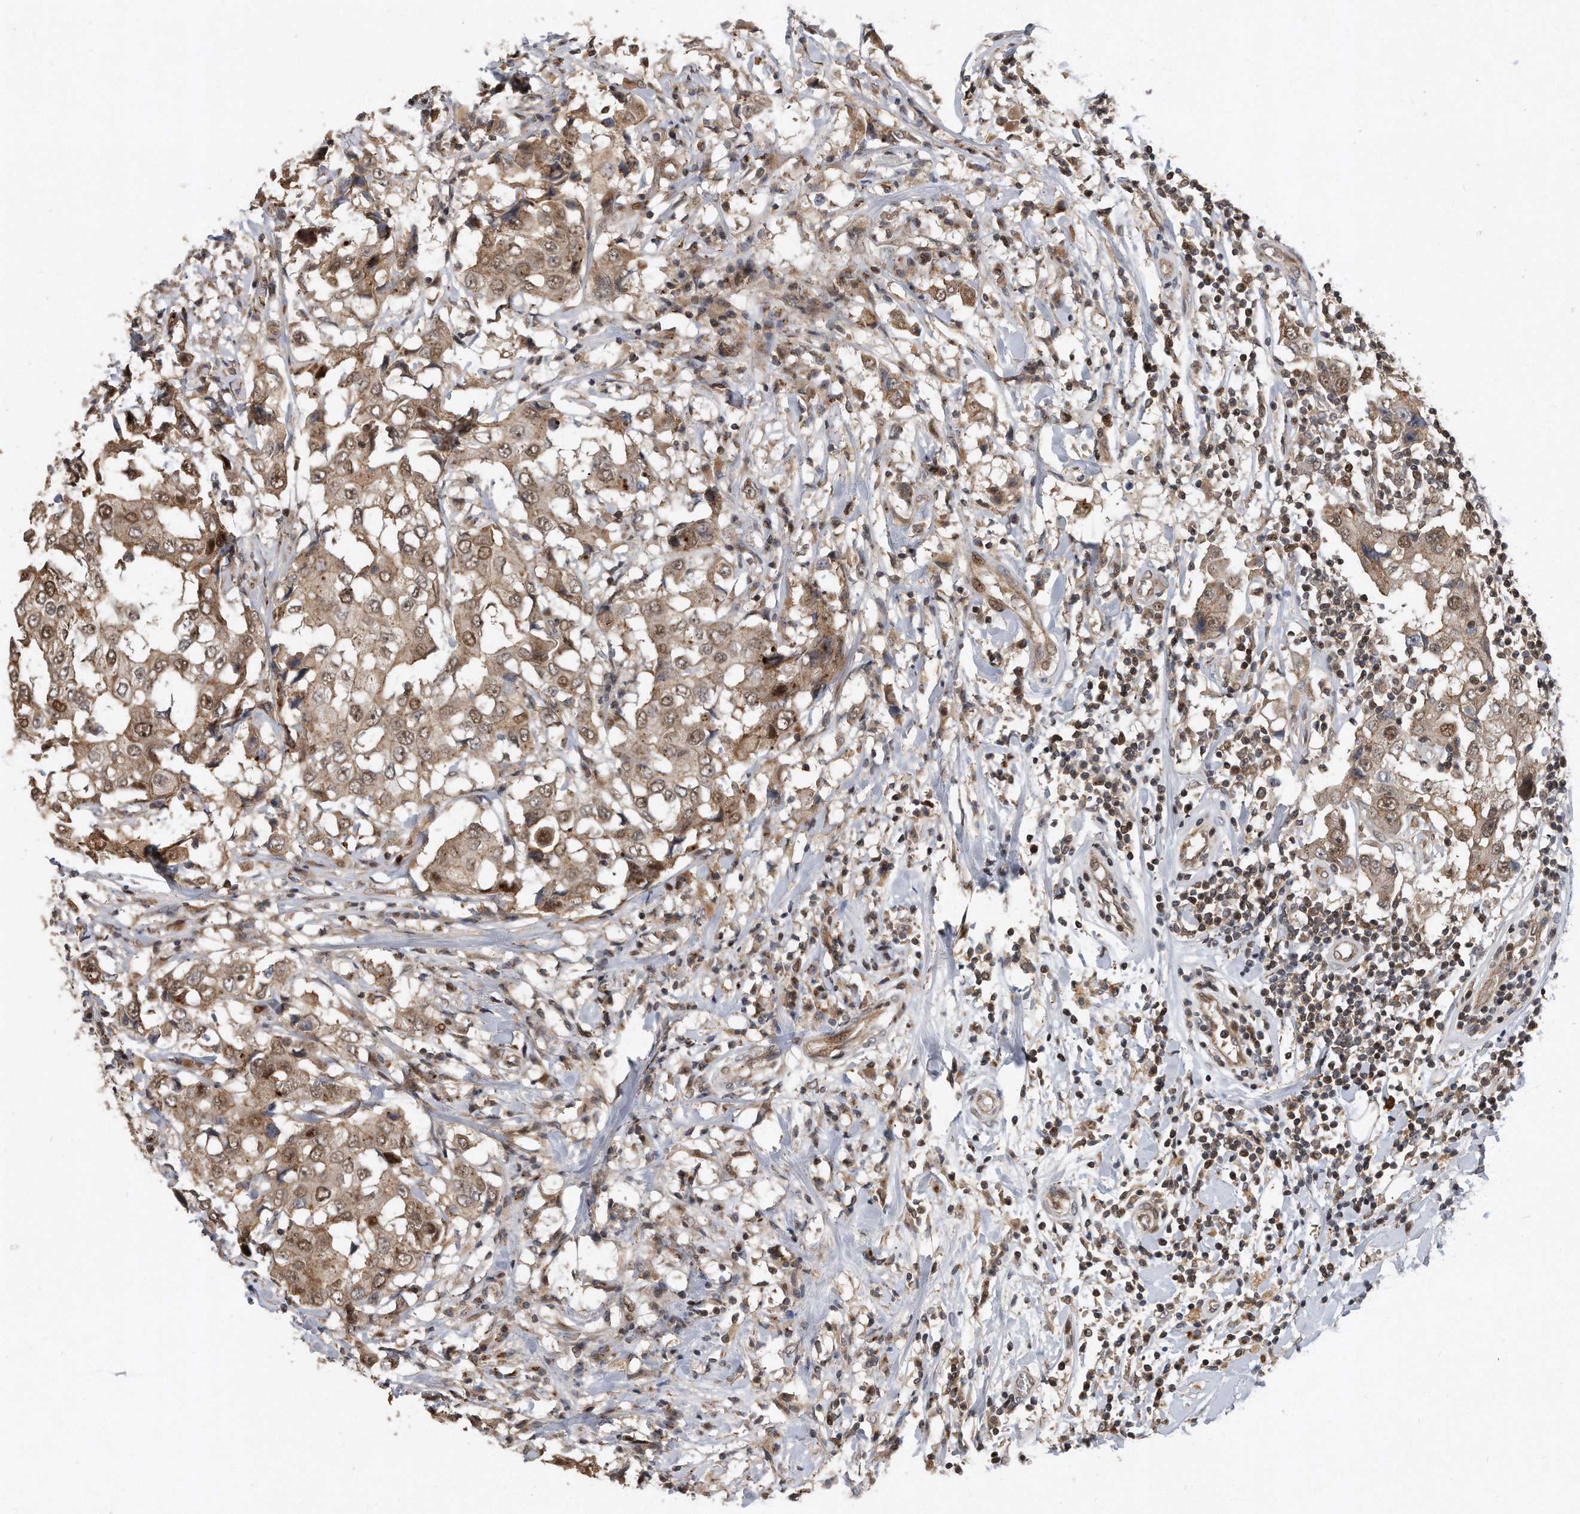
{"staining": {"intensity": "weak", "quantity": ">75%", "location": "cytoplasmic/membranous,nuclear"}, "tissue": "breast cancer", "cell_type": "Tumor cells", "image_type": "cancer", "snomed": [{"axis": "morphology", "description": "Duct carcinoma"}, {"axis": "topography", "description": "Breast"}], "caption": "Tumor cells display low levels of weak cytoplasmic/membranous and nuclear positivity in about >75% of cells in human breast cancer. Nuclei are stained in blue.", "gene": "PGBD2", "patient": {"sex": "female", "age": 27}}